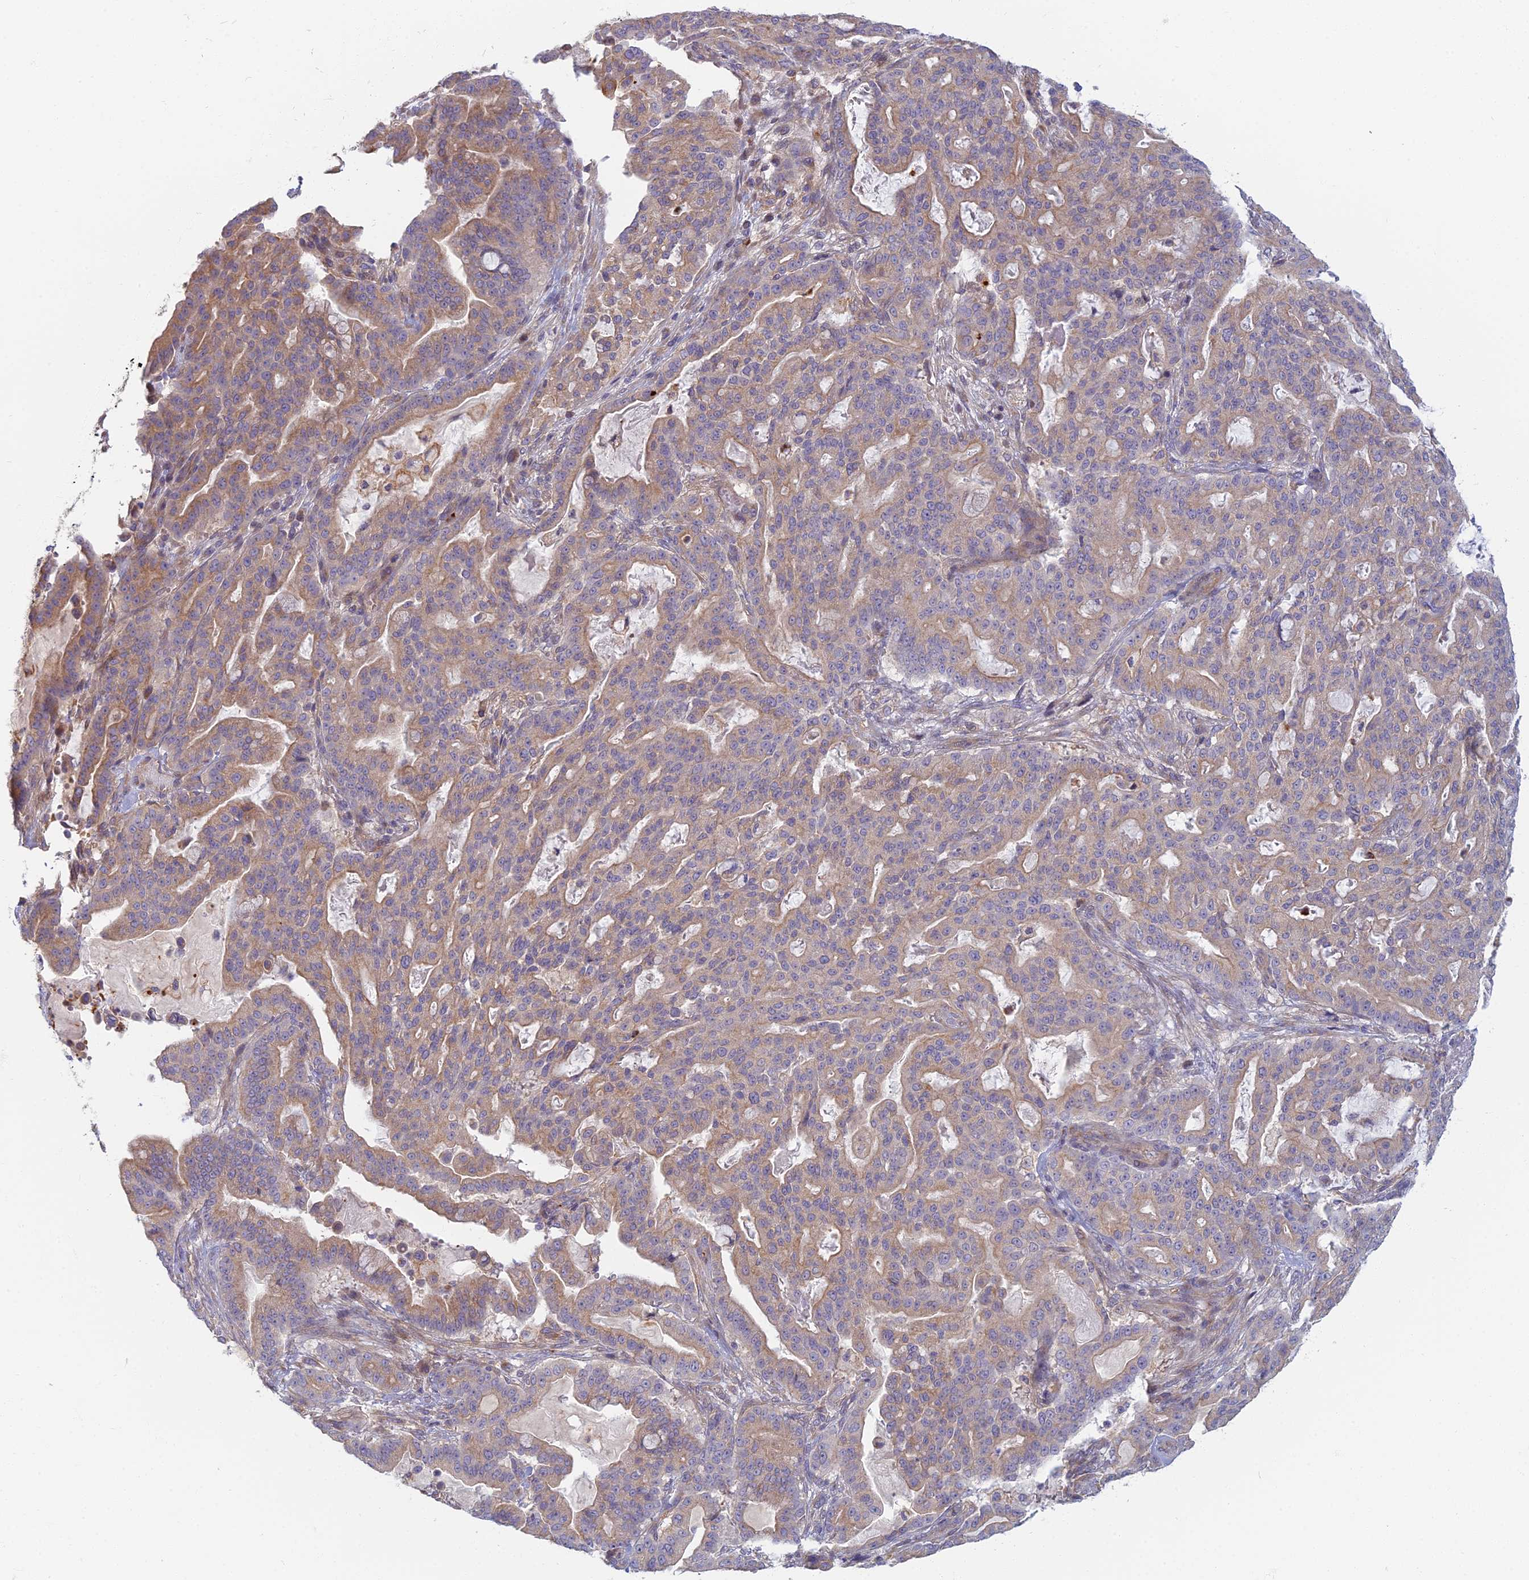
{"staining": {"intensity": "weak", "quantity": ">75%", "location": "cytoplasmic/membranous"}, "tissue": "pancreatic cancer", "cell_type": "Tumor cells", "image_type": "cancer", "snomed": [{"axis": "morphology", "description": "Adenocarcinoma, NOS"}, {"axis": "topography", "description": "Pancreas"}], "caption": "About >75% of tumor cells in adenocarcinoma (pancreatic) show weak cytoplasmic/membranous protein positivity as visualized by brown immunohistochemical staining.", "gene": "PROX2", "patient": {"sex": "male", "age": 63}}